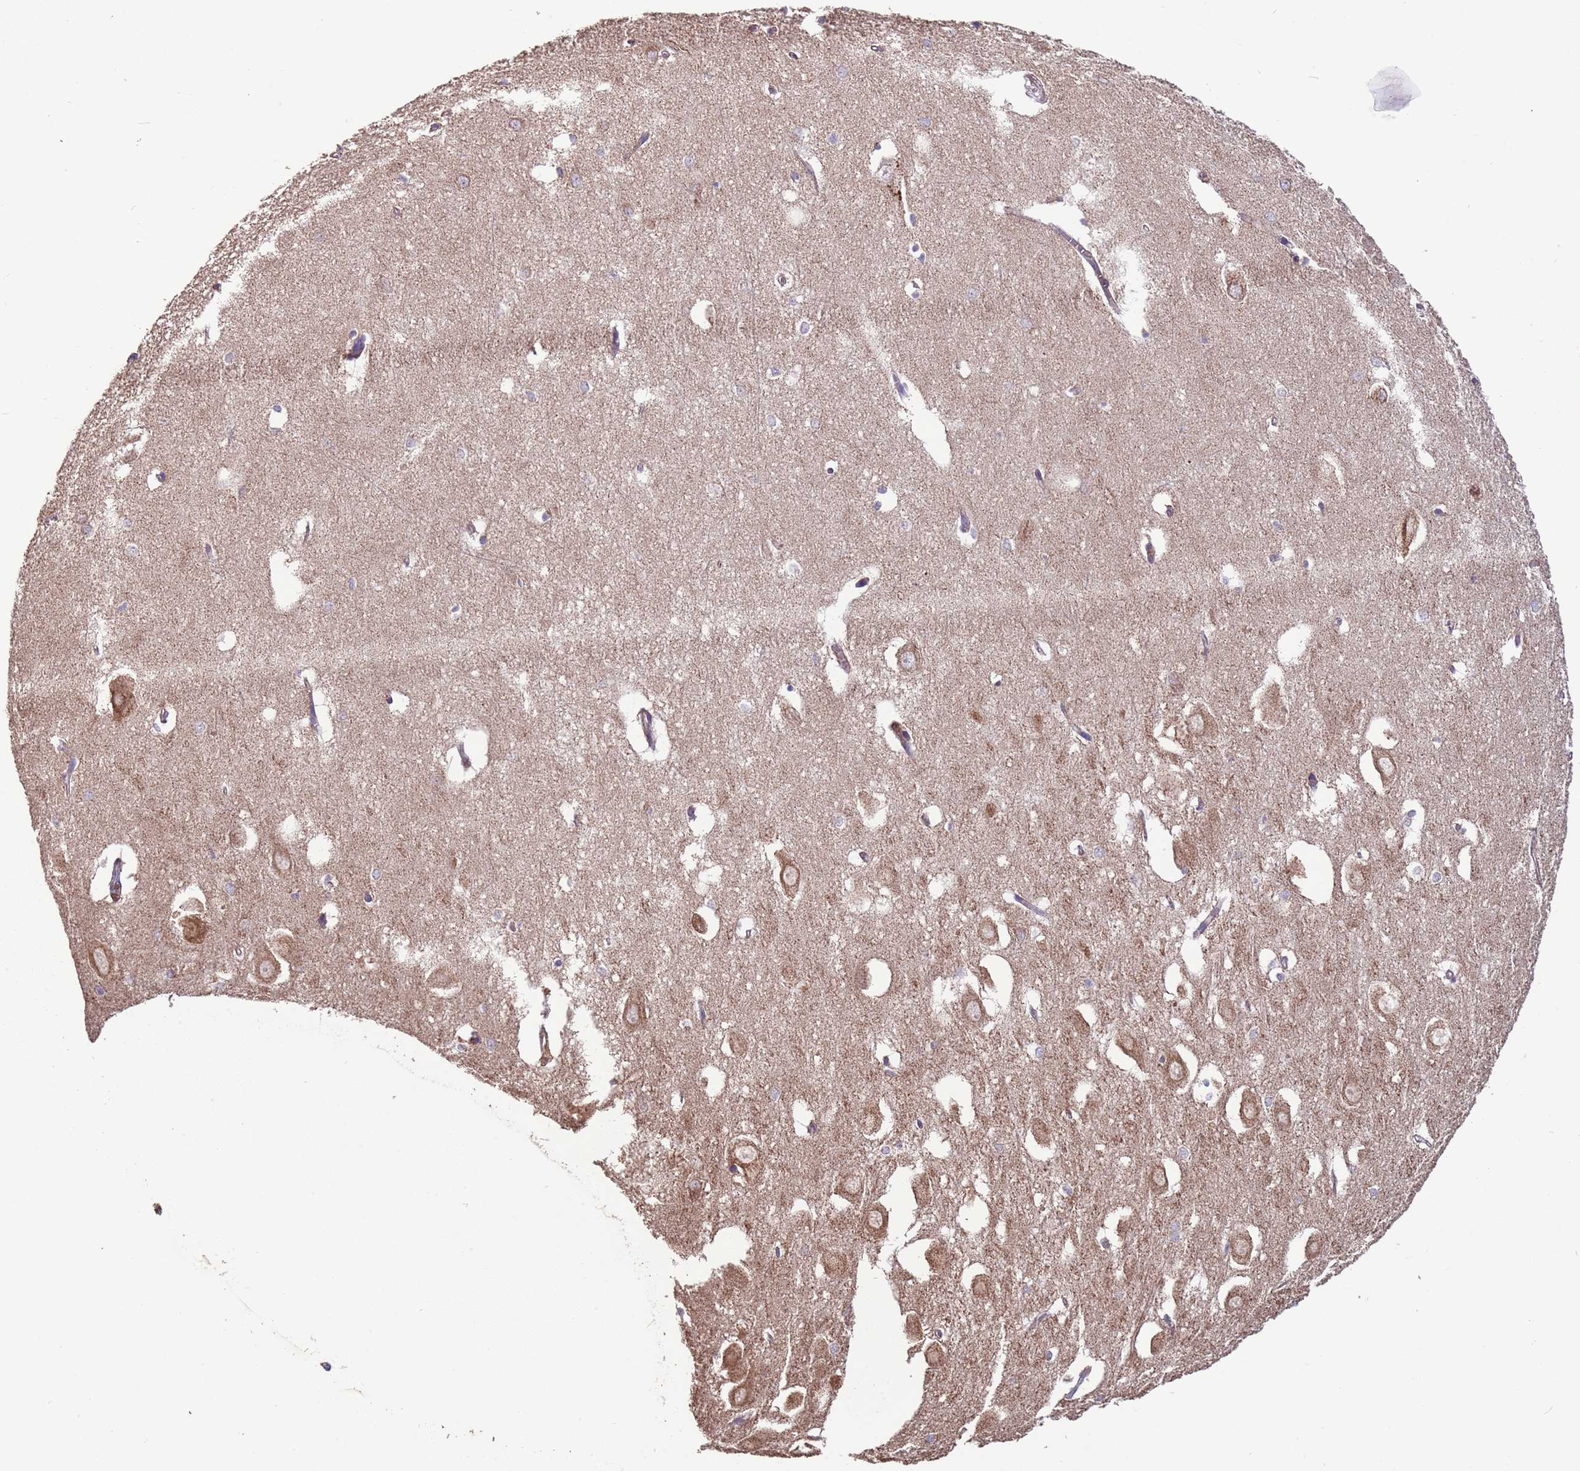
{"staining": {"intensity": "moderate", "quantity": "25%-75%", "location": "cytoplasmic/membranous"}, "tissue": "hippocampus", "cell_type": "Glial cells", "image_type": "normal", "snomed": [{"axis": "morphology", "description": "Normal tissue, NOS"}, {"axis": "topography", "description": "Hippocampus"}], "caption": "Immunohistochemical staining of benign human hippocampus displays moderate cytoplasmic/membranous protein staining in about 25%-75% of glial cells. The protein of interest is stained brown, and the nuclei are stained in blue (DAB (3,3'-diaminobenzidine) IHC with brightfield microscopy, high magnification).", "gene": "EEF1AKMT1", "patient": {"sex": "female", "age": 64}}